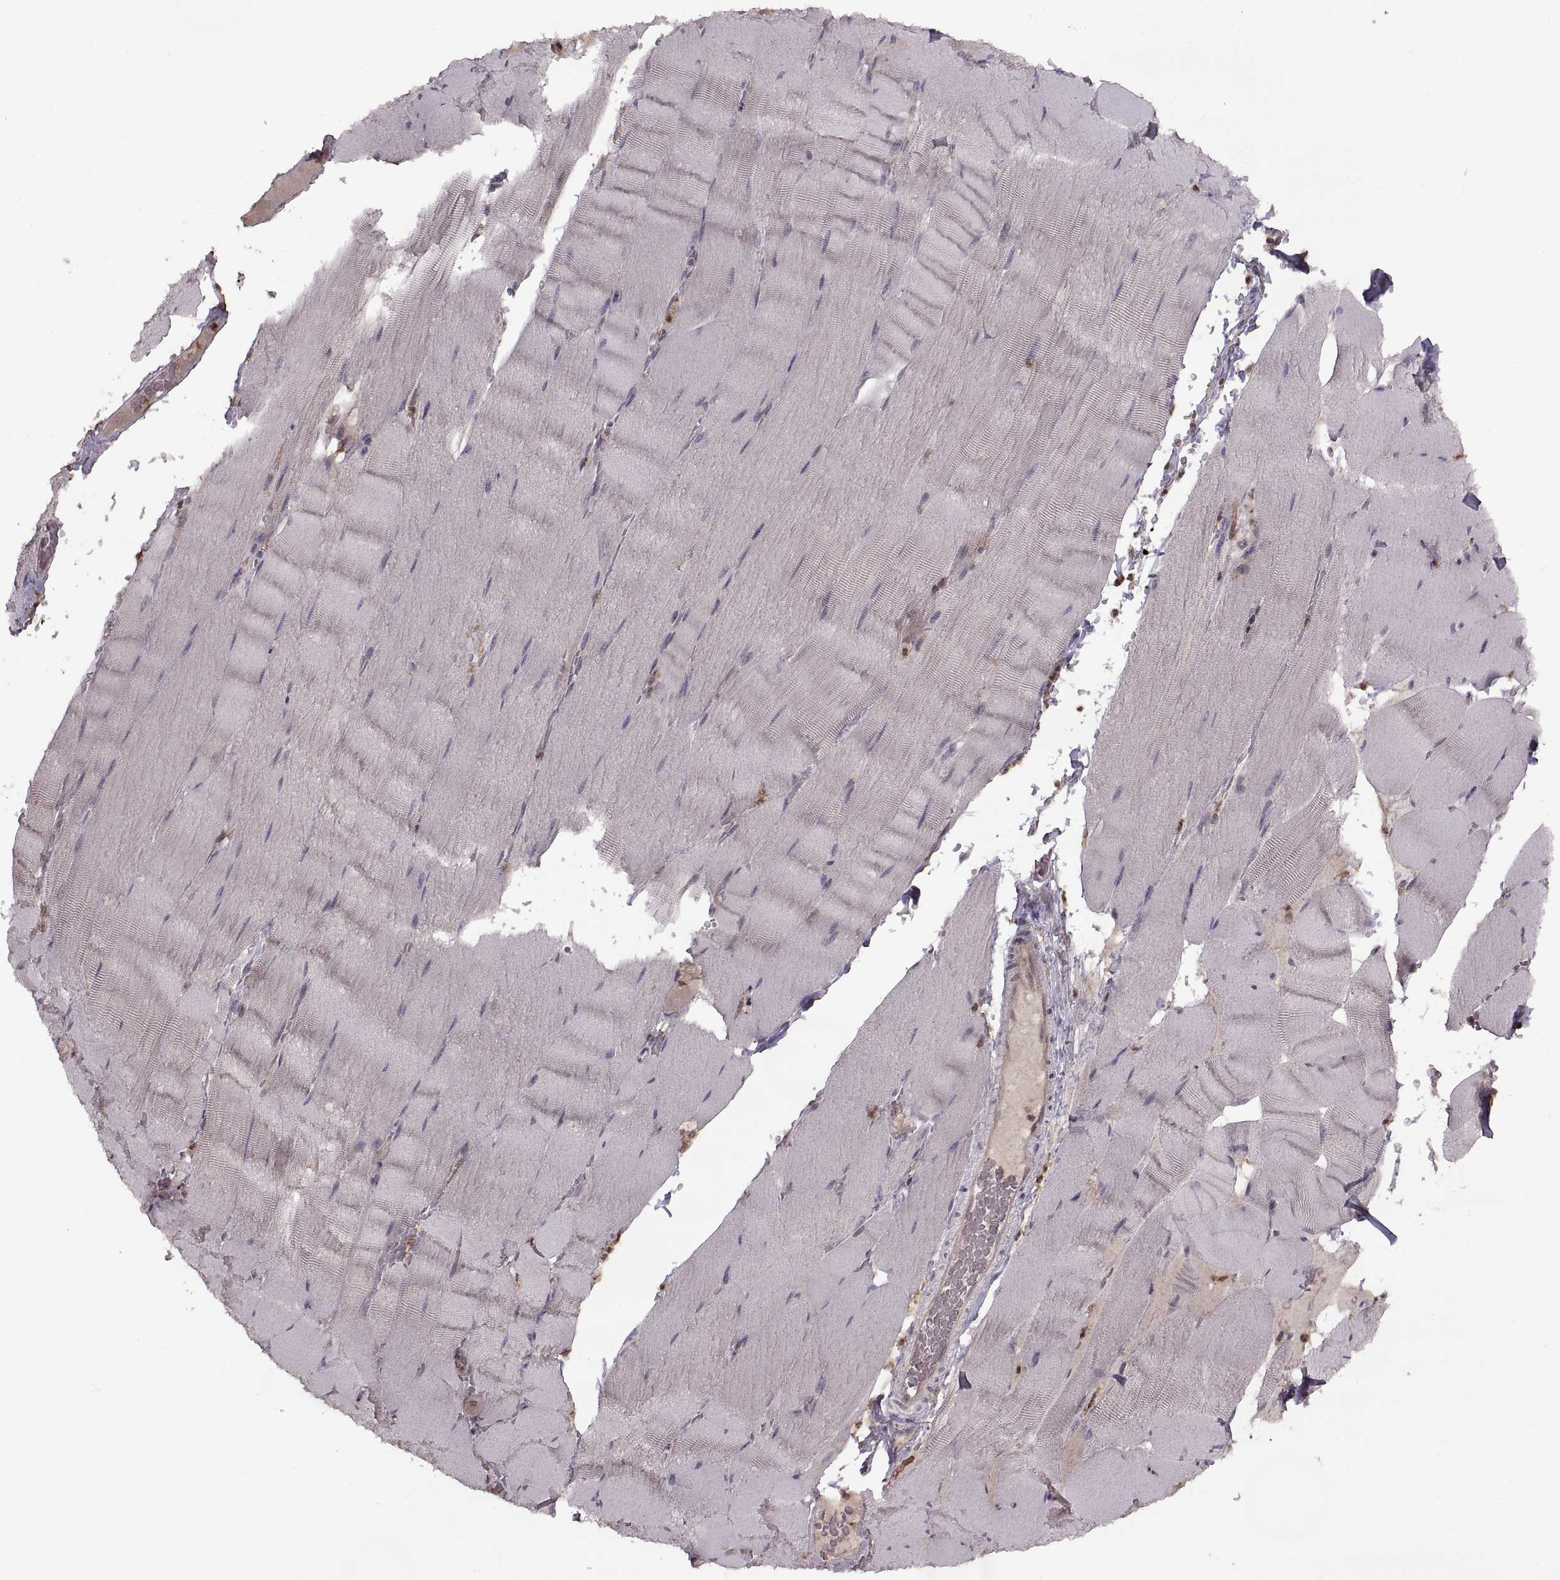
{"staining": {"intensity": "negative", "quantity": "none", "location": "none"}, "tissue": "skeletal muscle", "cell_type": "Myocytes", "image_type": "normal", "snomed": [{"axis": "morphology", "description": "Normal tissue, NOS"}, {"axis": "topography", "description": "Skeletal muscle"}], "caption": "This is a image of immunohistochemistry staining of unremarkable skeletal muscle, which shows no positivity in myocytes. The staining is performed using DAB brown chromogen with nuclei counter-stained in using hematoxylin.", "gene": "PIERCE1", "patient": {"sex": "male", "age": 56}}